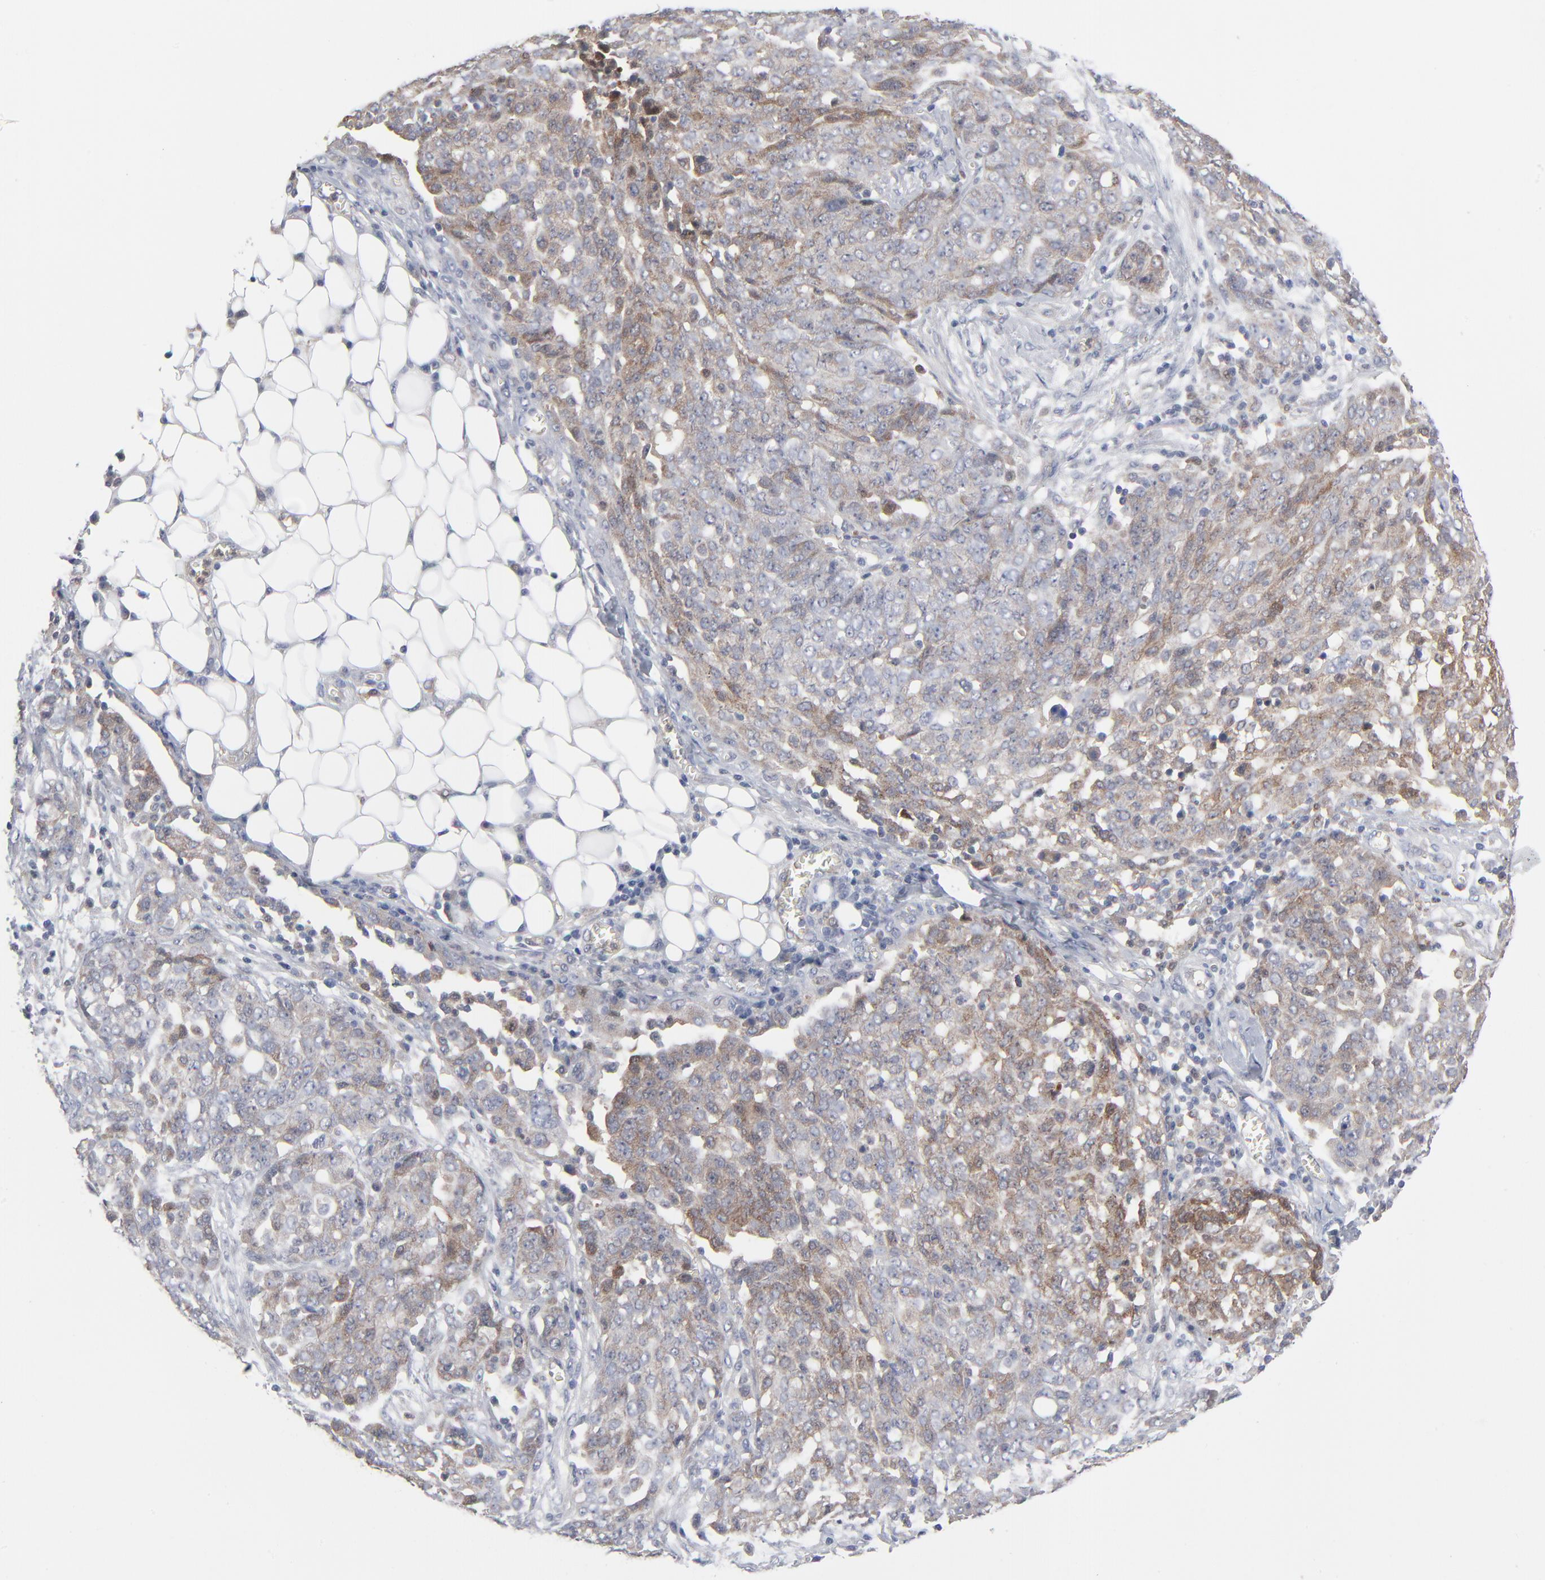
{"staining": {"intensity": "weak", "quantity": "25%-75%", "location": "cytoplasmic/membranous"}, "tissue": "ovarian cancer", "cell_type": "Tumor cells", "image_type": "cancer", "snomed": [{"axis": "morphology", "description": "Cystadenocarcinoma, serous, NOS"}, {"axis": "topography", "description": "Soft tissue"}, {"axis": "topography", "description": "Ovary"}], "caption": "This is a histology image of immunohistochemistry staining of ovarian serous cystadenocarcinoma, which shows weak positivity in the cytoplasmic/membranous of tumor cells.", "gene": "BID", "patient": {"sex": "female", "age": 57}}